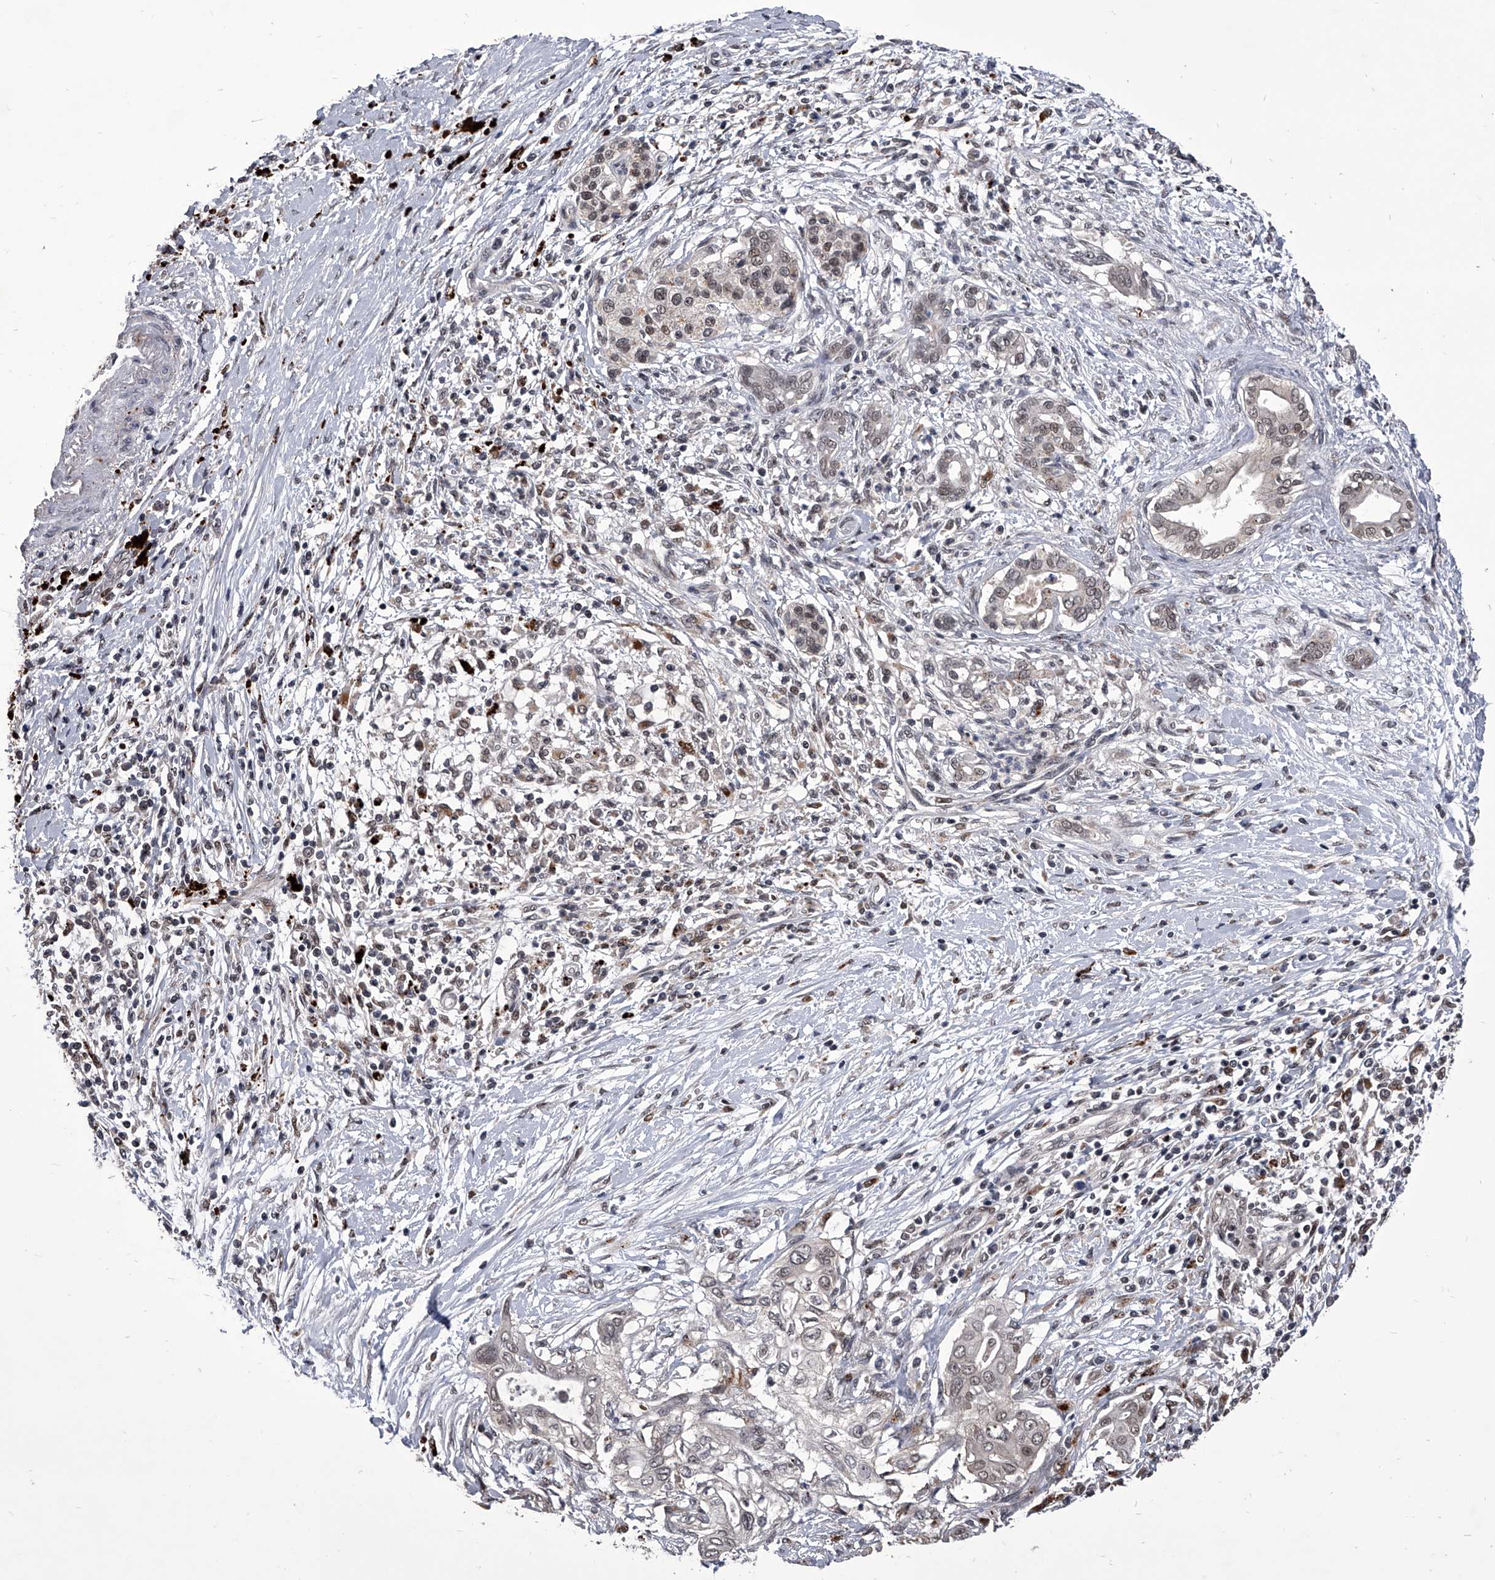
{"staining": {"intensity": "weak", "quantity": "25%-75%", "location": "nuclear"}, "tissue": "pancreatic cancer", "cell_type": "Tumor cells", "image_type": "cancer", "snomed": [{"axis": "morphology", "description": "Adenocarcinoma, NOS"}, {"axis": "topography", "description": "Pancreas"}], "caption": "This is a histology image of IHC staining of pancreatic adenocarcinoma, which shows weak positivity in the nuclear of tumor cells.", "gene": "CMTR1", "patient": {"sex": "male", "age": 58}}